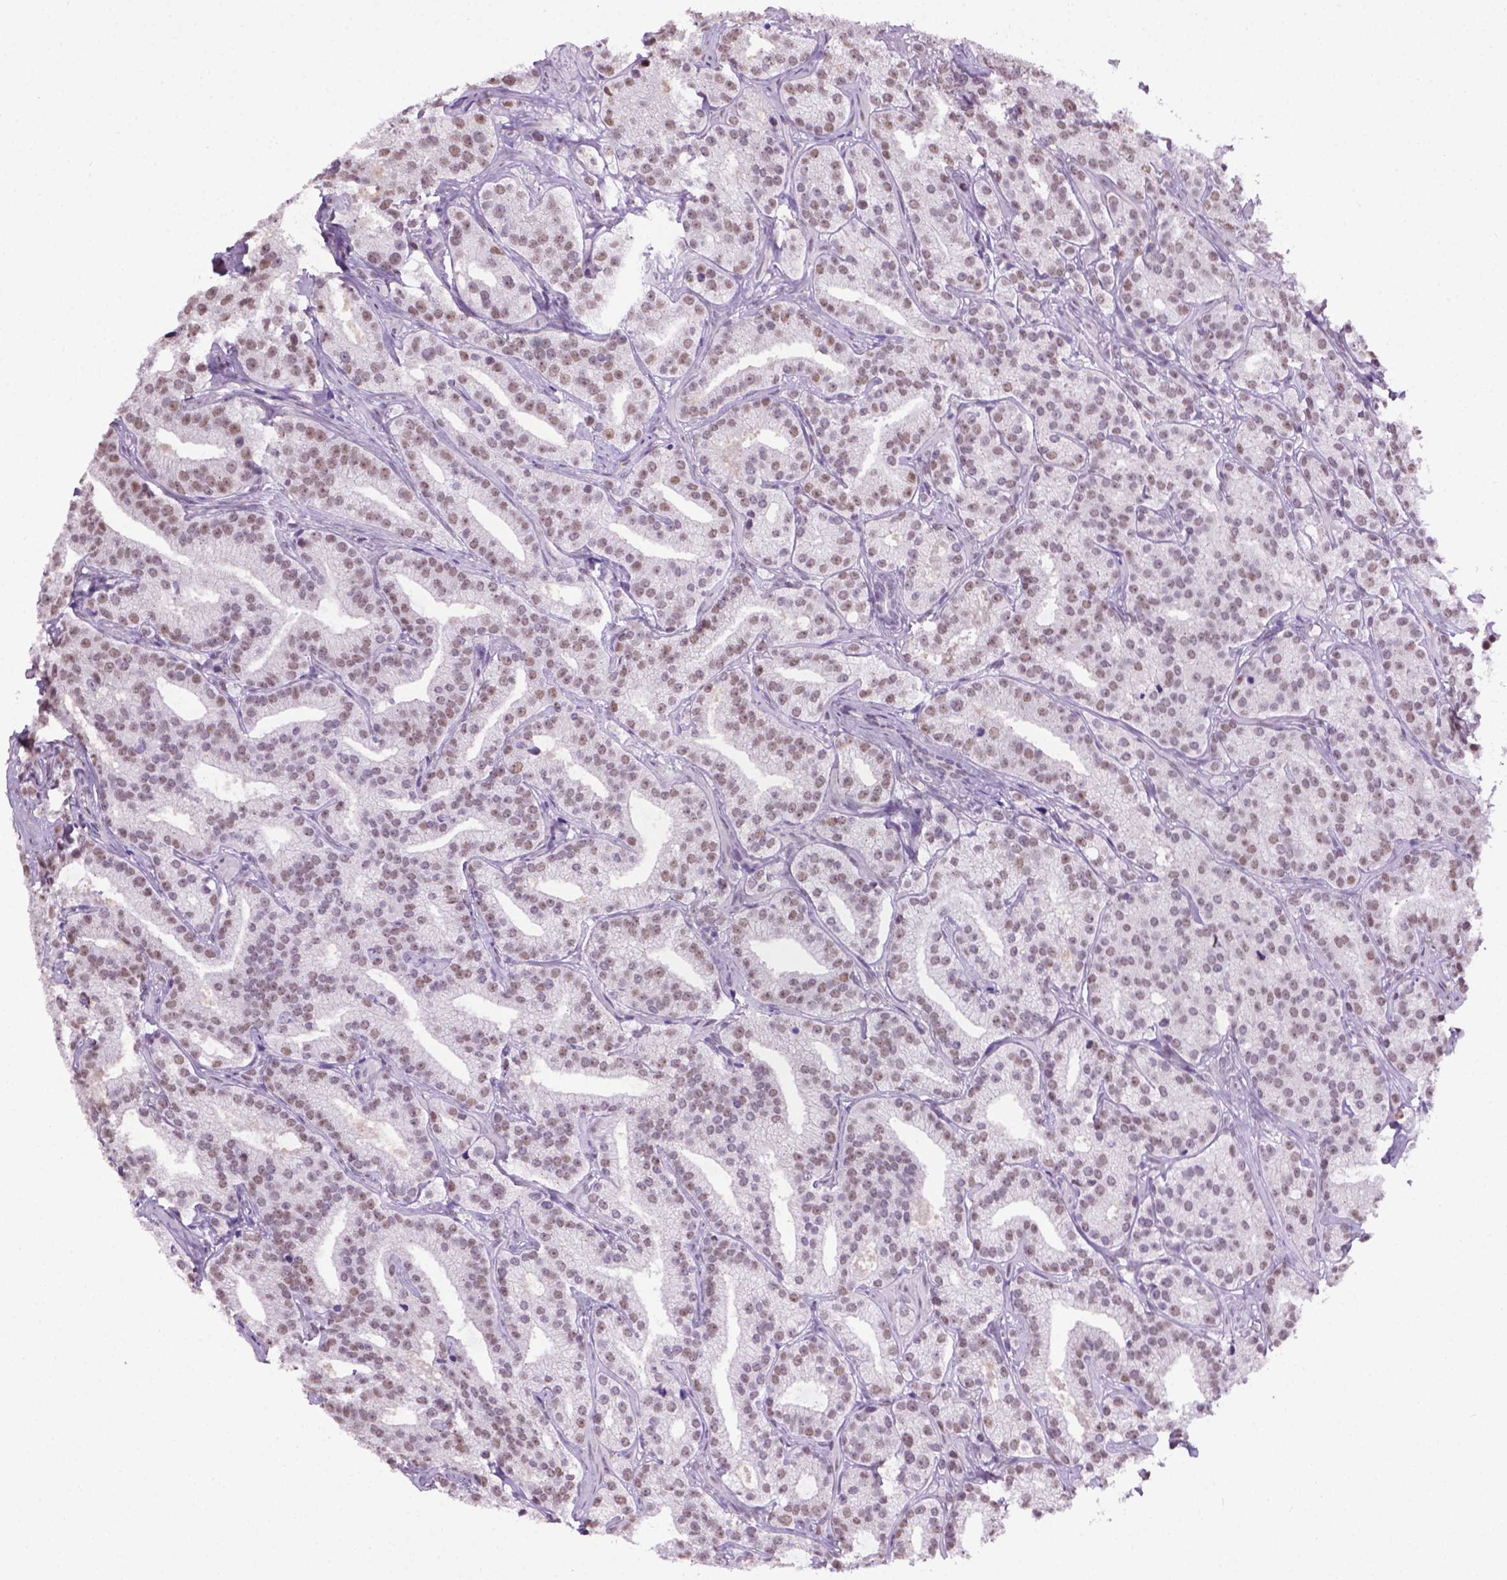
{"staining": {"intensity": "weak", "quantity": ">75%", "location": "nuclear"}, "tissue": "prostate cancer", "cell_type": "Tumor cells", "image_type": "cancer", "snomed": [{"axis": "morphology", "description": "Adenocarcinoma, High grade"}, {"axis": "topography", "description": "Prostate"}], "caption": "Protein staining by IHC displays weak nuclear positivity in about >75% of tumor cells in high-grade adenocarcinoma (prostate).", "gene": "ABI2", "patient": {"sex": "male", "age": 75}}